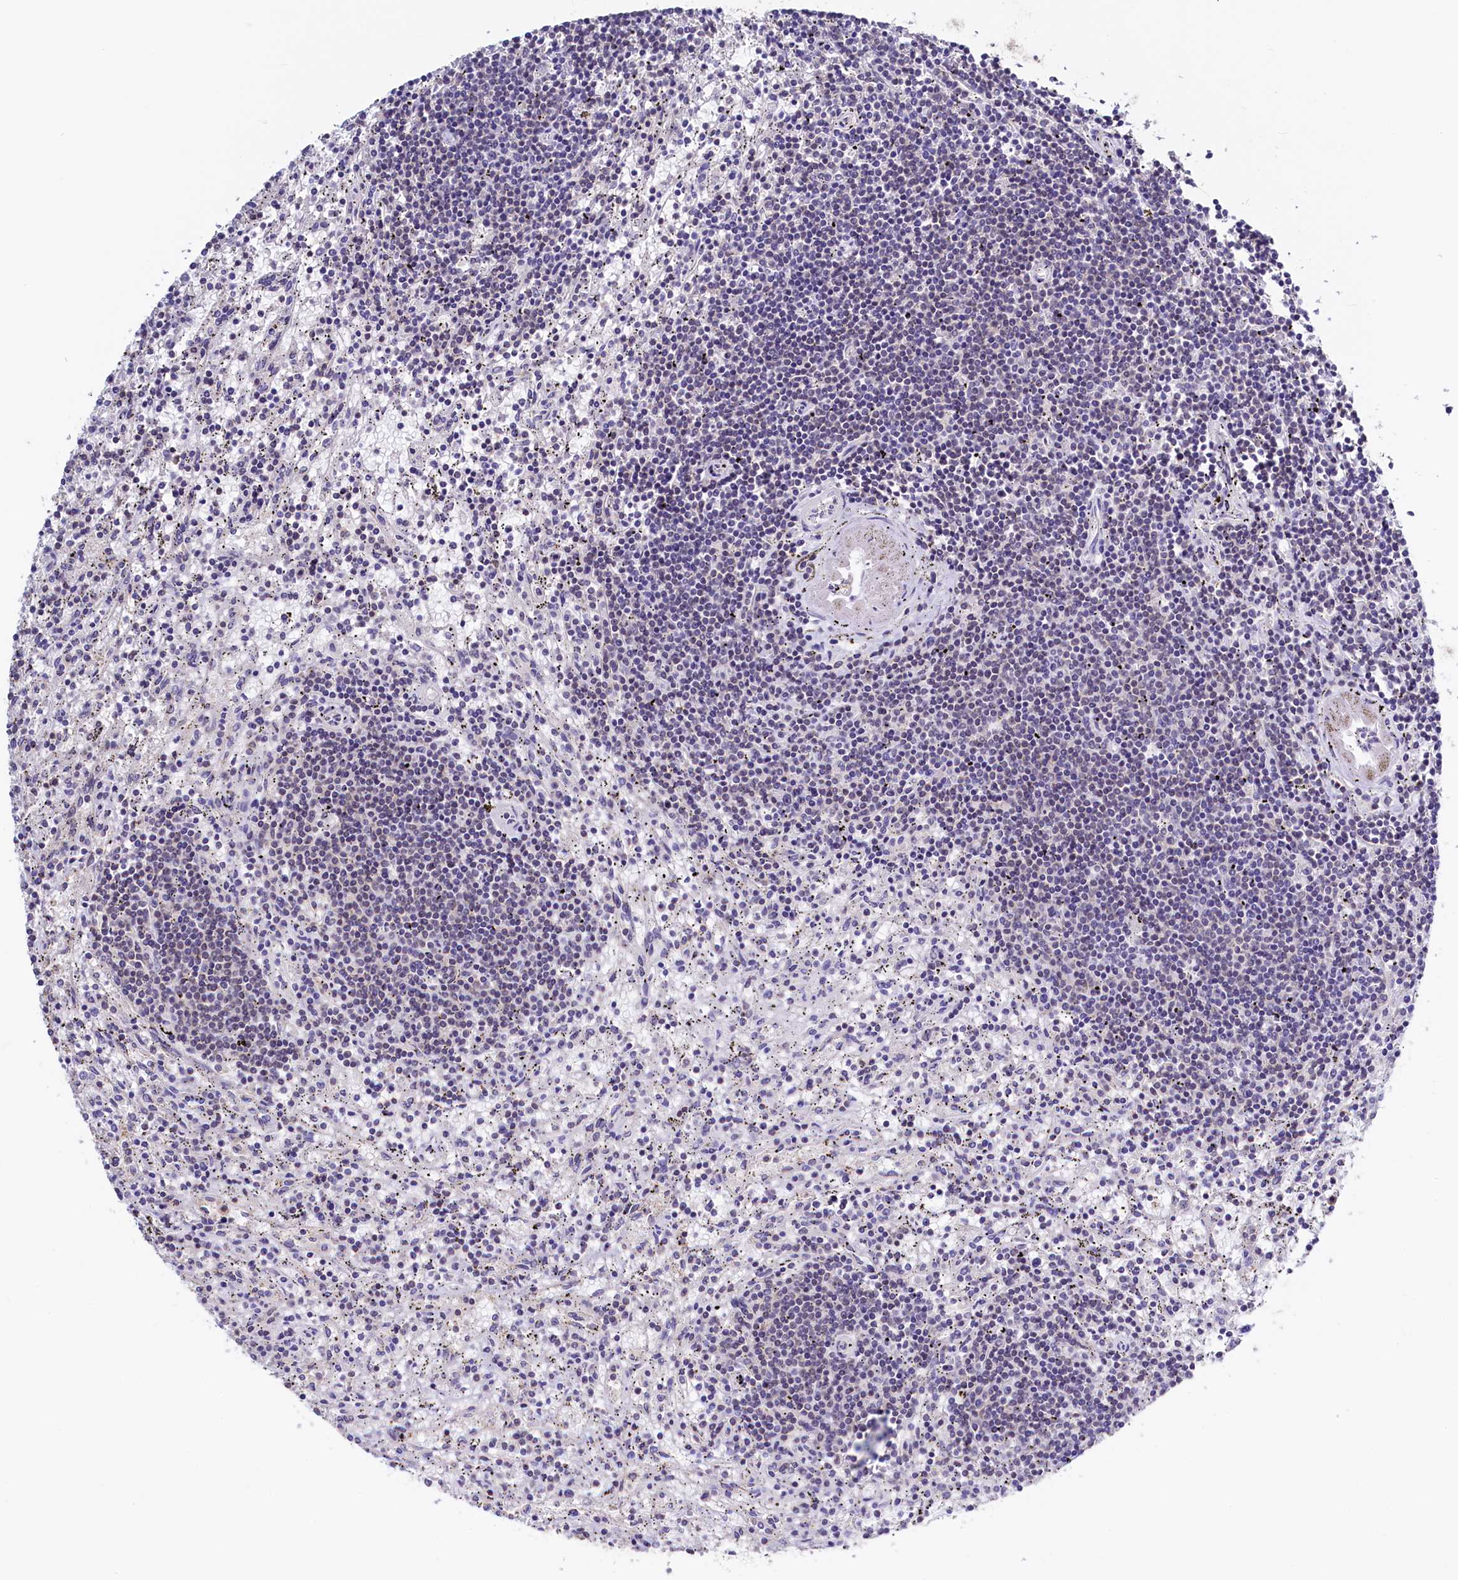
{"staining": {"intensity": "negative", "quantity": "none", "location": "none"}, "tissue": "lymphoma", "cell_type": "Tumor cells", "image_type": "cancer", "snomed": [{"axis": "morphology", "description": "Malignant lymphoma, non-Hodgkin's type, Low grade"}, {"axis": "topography", "description": "Spleen"}], "caption": "Immunohistochemistry photomicrograph of neoplastic tissue: human malignant lymphoma, non-Hodgkin's type (low-grade) stained with DAB (3,3'-diaminobenzidine) demonstrates no significant protein staining in tumor cells.", "gene": "SEC24C", "patient": {"sex": "male", "age": 76}}